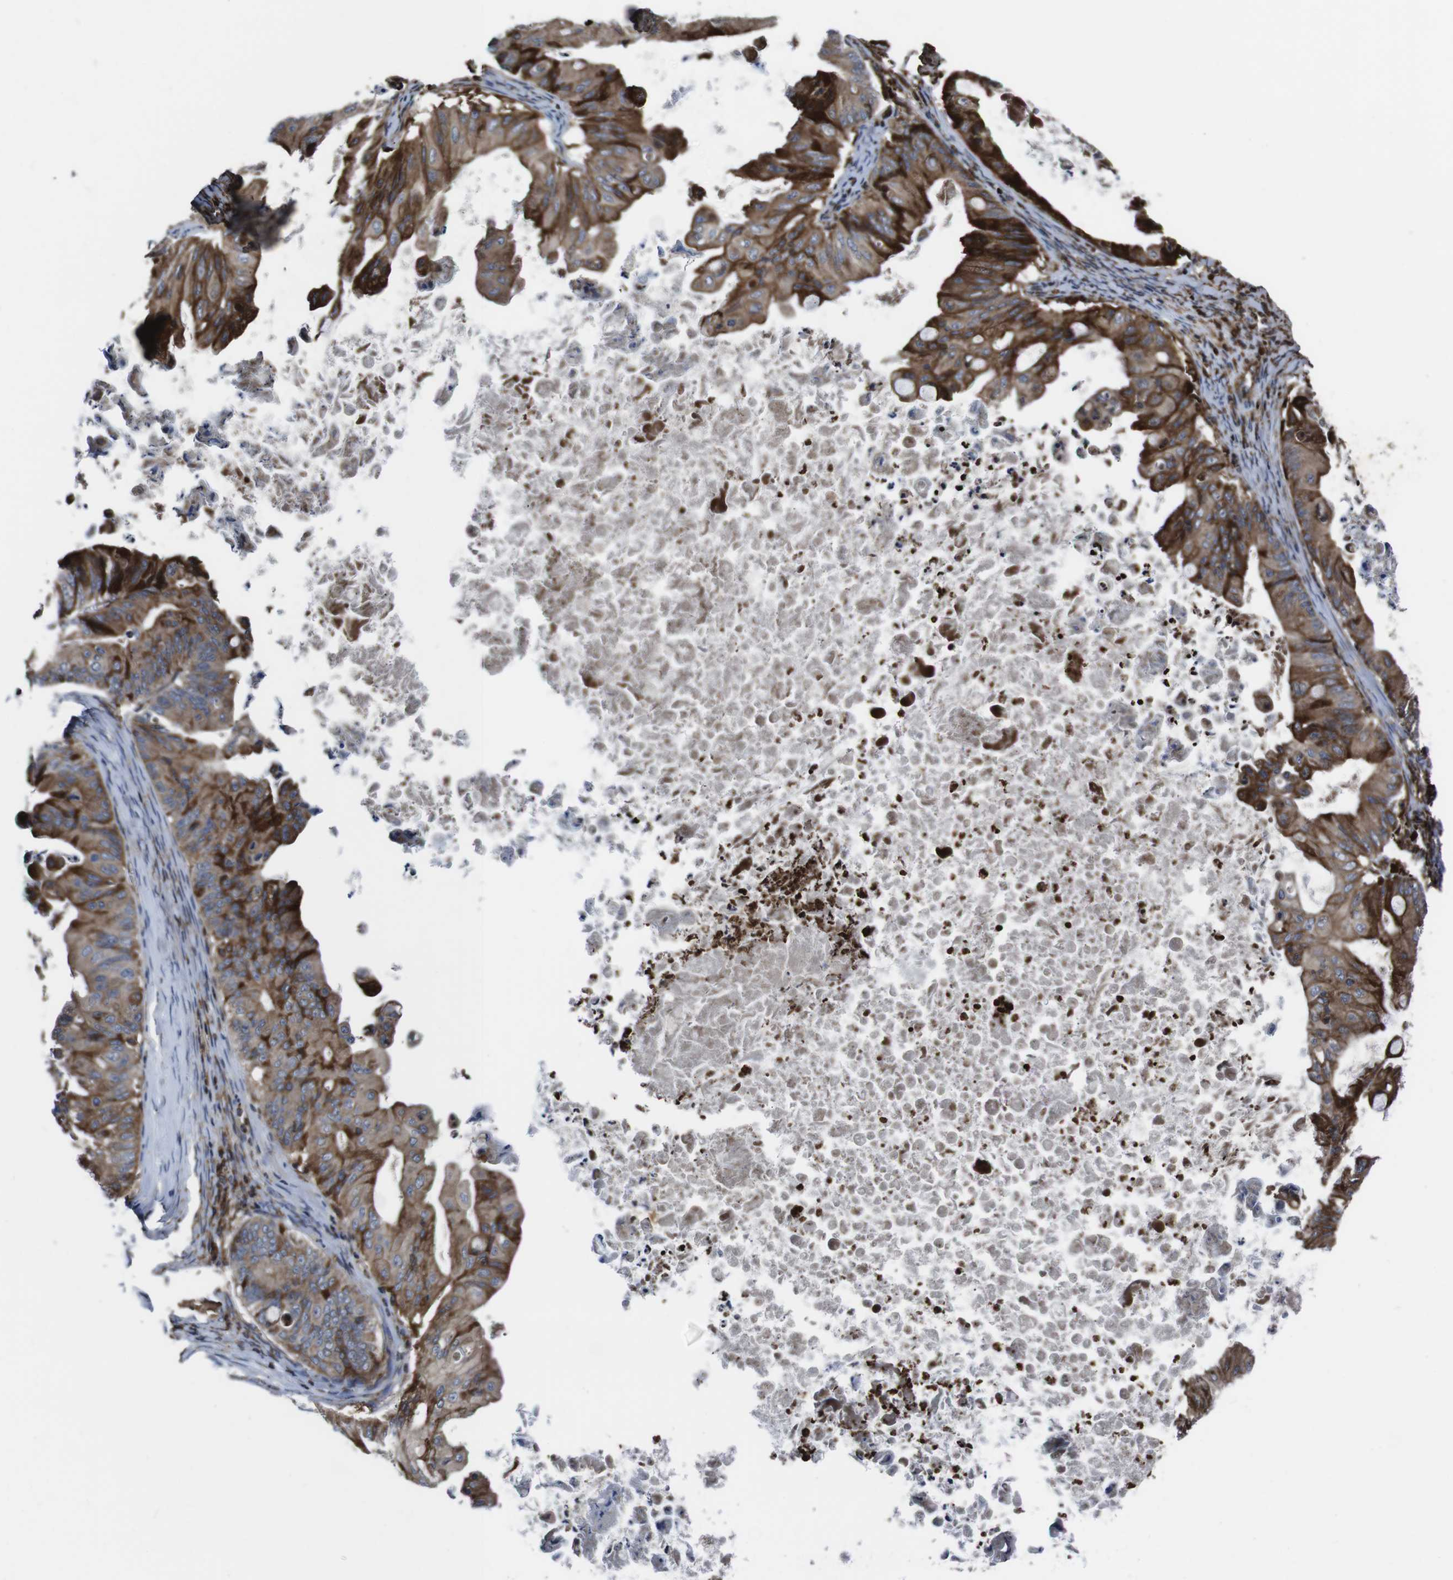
{"staining": {"intensity": "moderate", "quantity": ">75%", "location": "cytoplasmic/membranous"}, "tissue": "ovarian cancer", "cell_type": "Tumor cells", "image_type": "cancer", "snomed": [{"axis": "morphology", "description": "Cystadenocarcinoma, mucinous, NOS"}, {"axis": "topography", "description": "Ovary"}], "caption": "Tumor cells display moderate cytoplasmic/membranous expression in approximately >75% of cells in ovarian mucinous cystadenocarcinoma. Using DAB (brown) and hematoxylin (blue) stains, captured at high magnification using brightfield microscopy.", "gene": "SMYD3", "patient": {"sex": "female", "age": 37}}